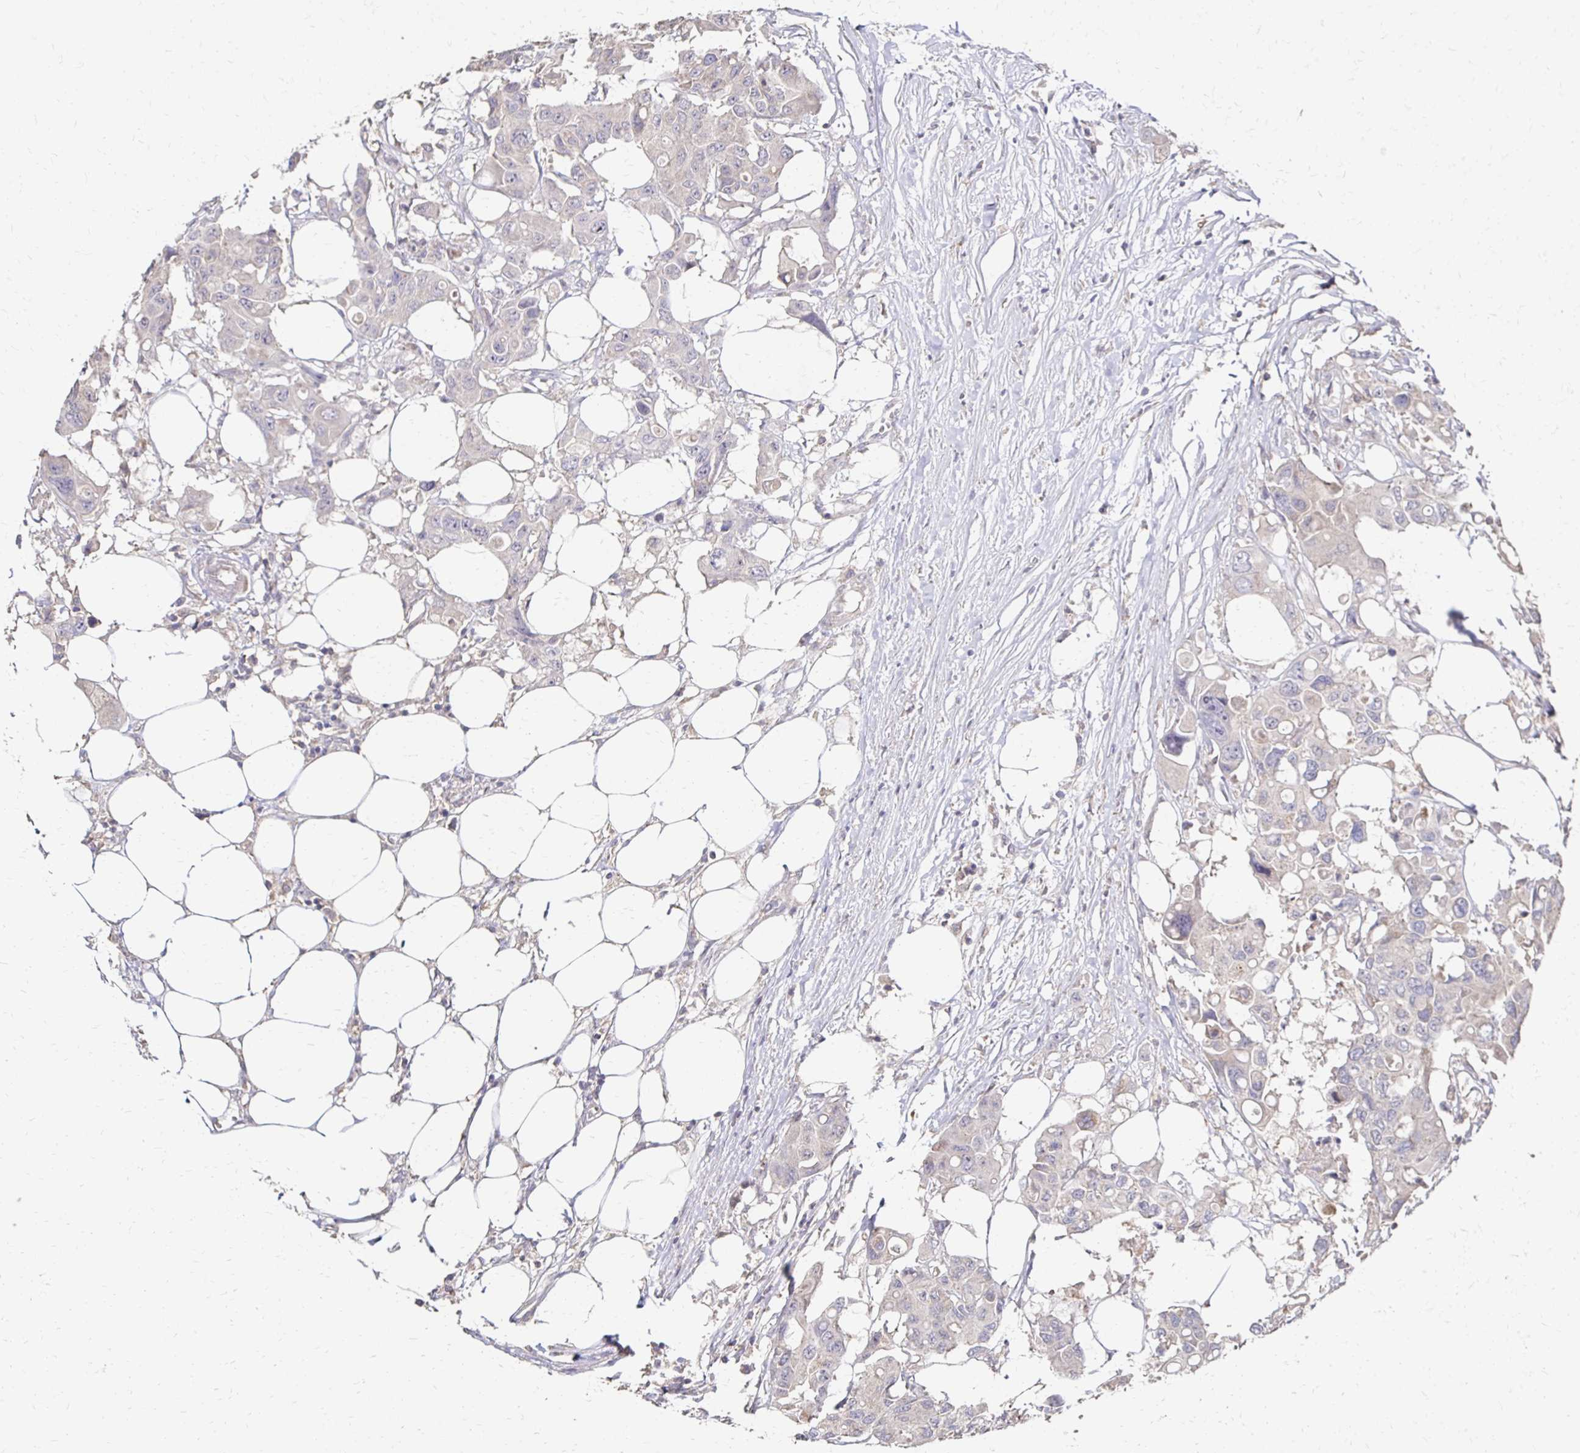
{"staining": {"intensity": "negative", "quantity": "none", "location": "none"}, "tissue": "colorectal cancer", "cell_type": "Tumor cells", "image_type": "cancer", "snomed": [{"axis": "morphology", "description": "Adenocarcinoma, NOS"}, {"axis": "topography", "description": "Colon"}], "caption": "Immunohistochemical staining of human colorectal cancer (adenocarcinoma) reveals no significant staining in tumor cells.", "gene": "ZNF727", "patient": {"sex": "male", "age": 77}}